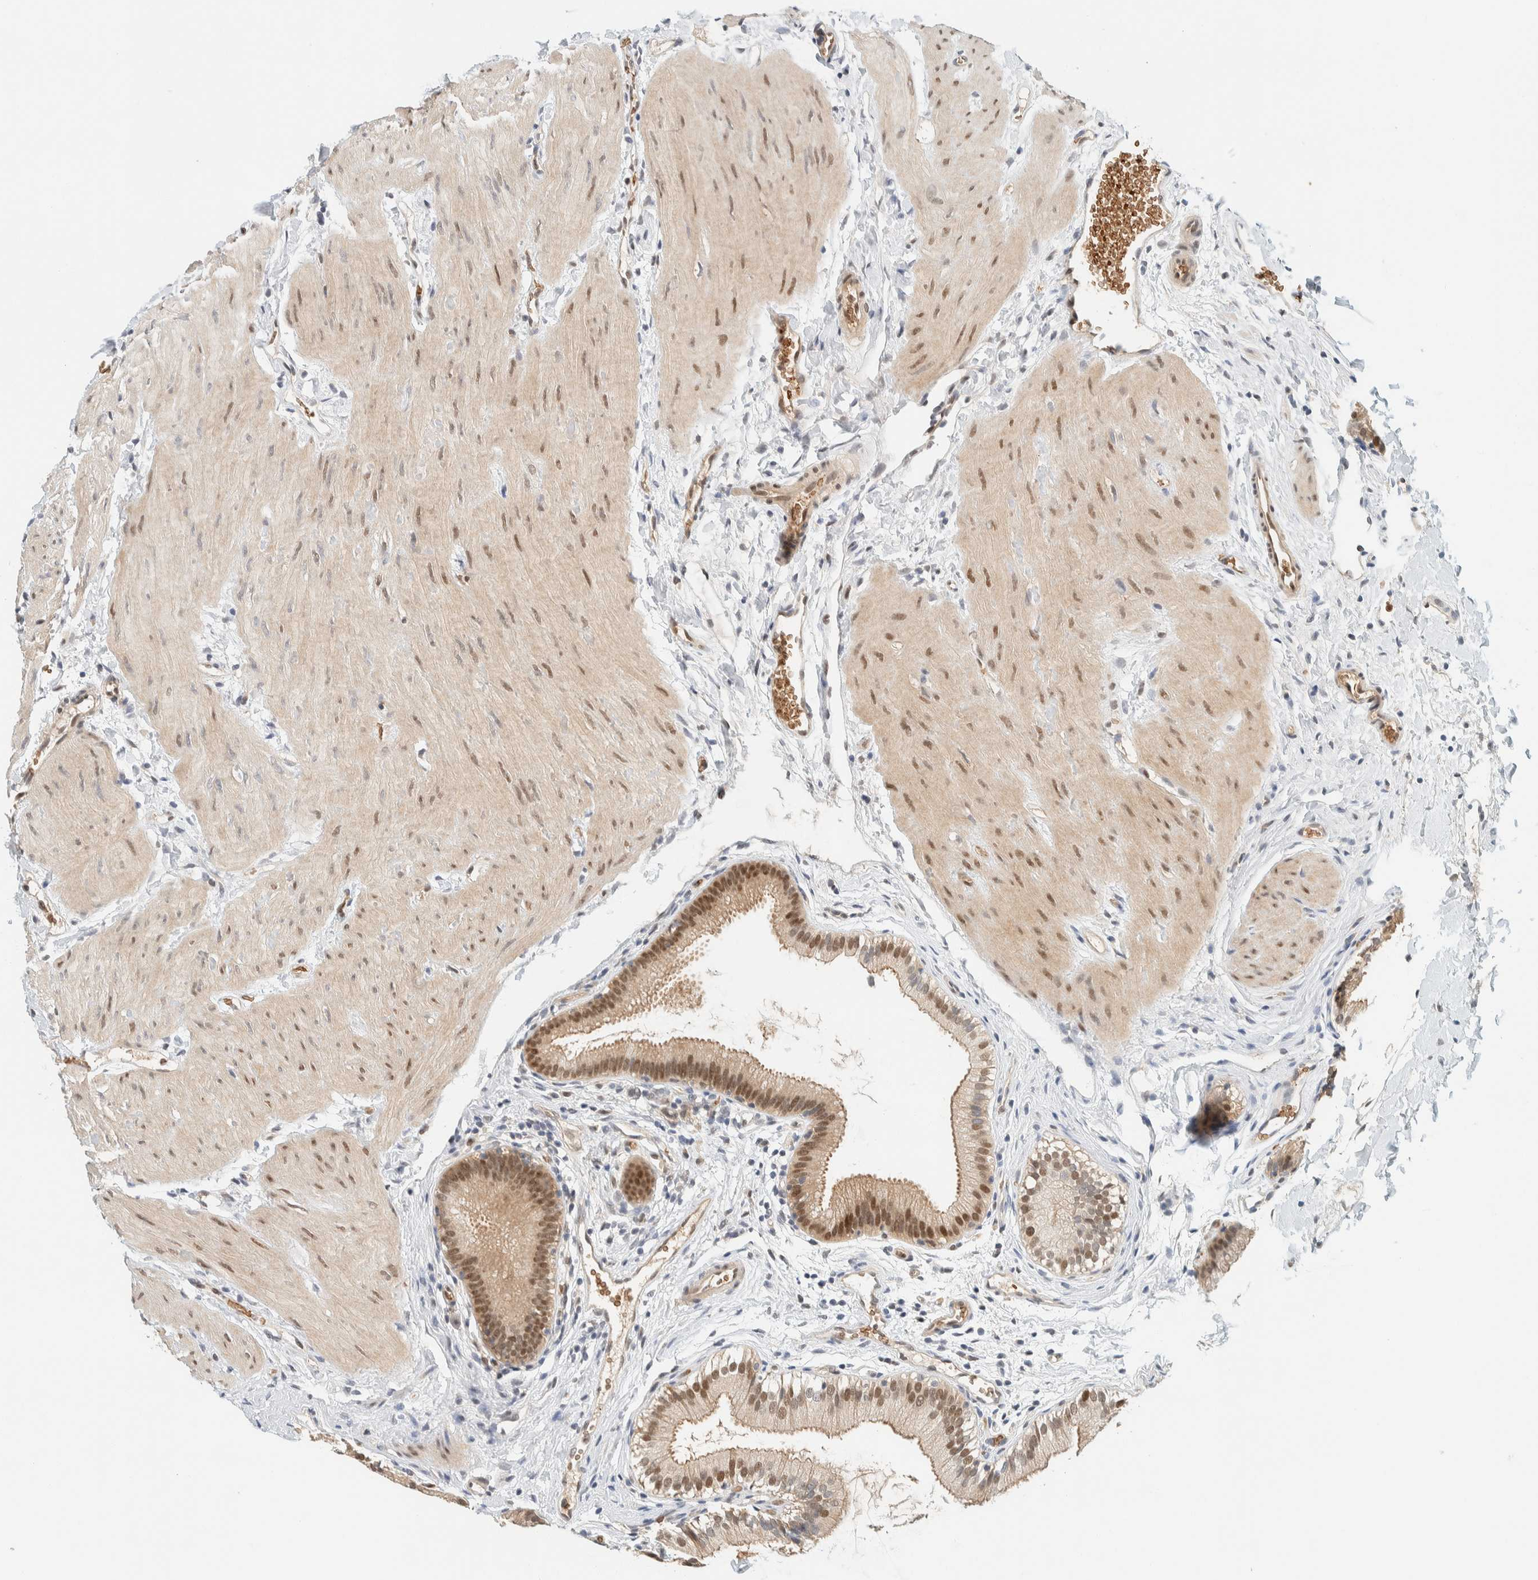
{"staining": {"intensity": "moderate", "quantity": ">75%", "location": "cytoplasmic/membranous,nuclear"}, "tissue": "gallbladder", "cell_type": "Glandular cells", "image_type": "normal", "snomed": [{"axis": "morphology", "description": "Normal tissue, NOS"}, {"axis": "topography", "description": "Gallbladder"}], "caption": "The immunohistochemical stain shows moderate cytoplasmic/membranous,nuclear positivity in glandular cells of benign gallbladder.", "gene": "TSTD2", "patient": {"sex": "female", "age": 26}}